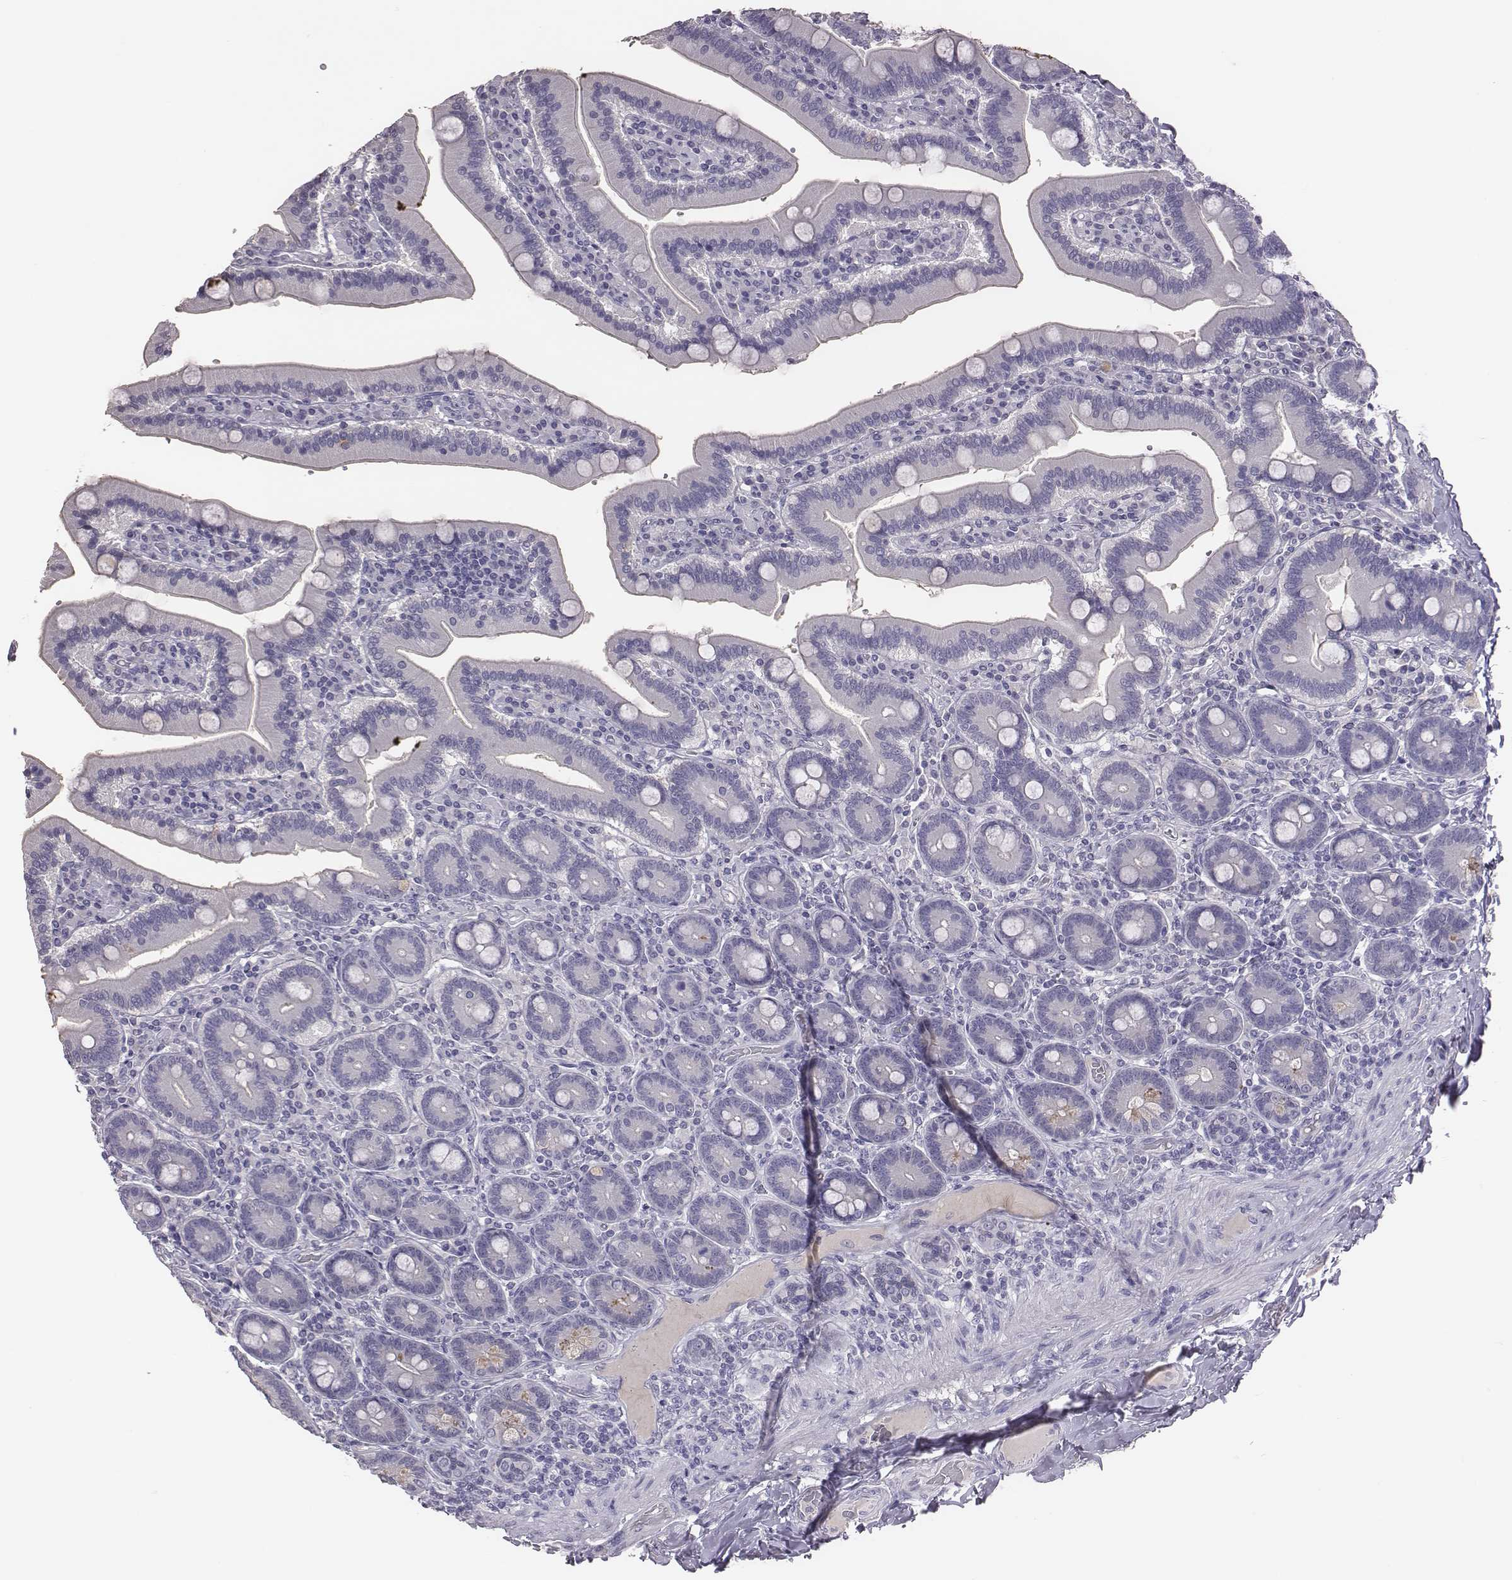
{"staining": {"intensity": "negative", "quantity": "none", "location": "none"}, "tissue": "duodenum", "cell_type": "Glandular cells", "image_type": "normal", "snomed": [{"axis": "morphology", "description": "Normal tissue, NOS"}, {"axis": "topography", "description": "Duodenum"}], "caption": "A high-resolution photomicrograph shows IHC staining of unremarkable duodenum, which displays no significant staining in glandular cells. Brightfield microscopy of immunohistochemistry (IHC) stained with DAB (brown) and hematoxylin (blue), captured at high magnification.", "gene": "EN1", "patient": {"sex": "female", "age": 62}}